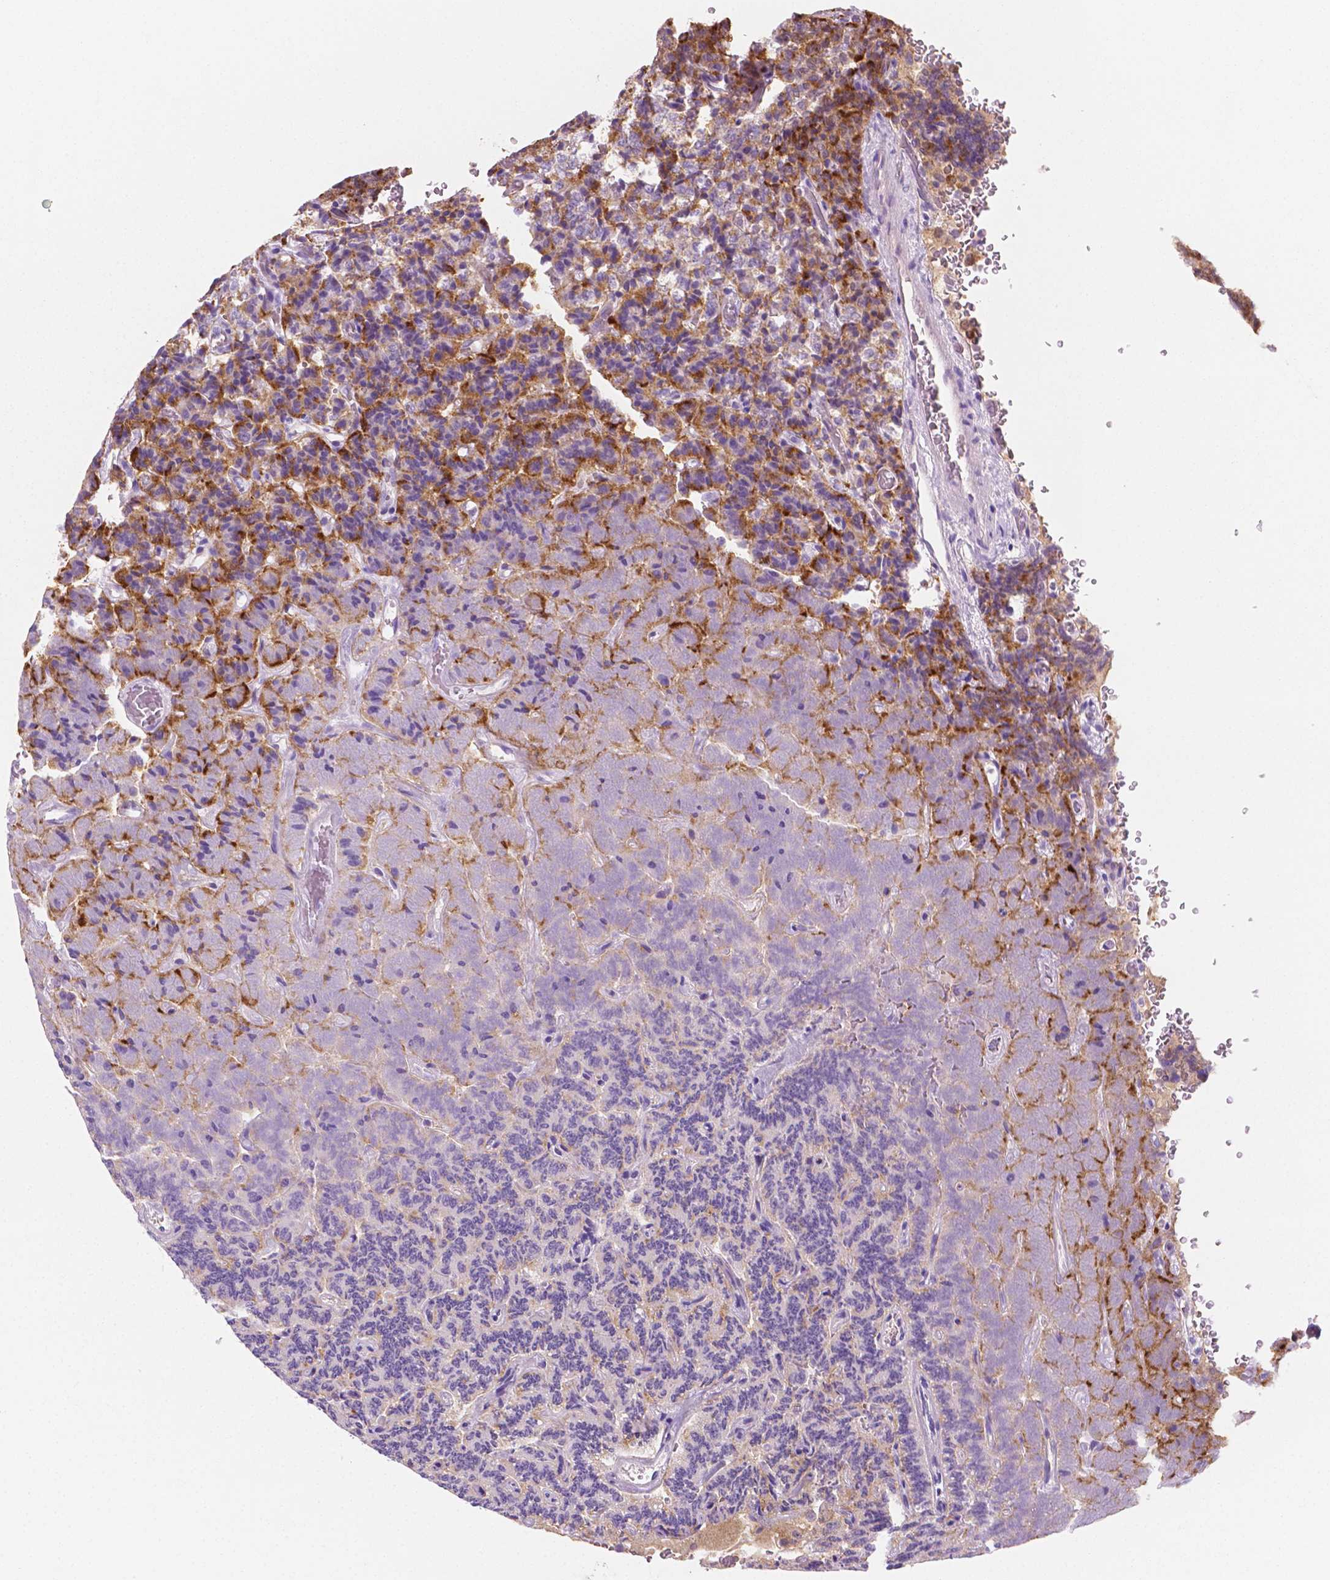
{"staining": {"intensity": "moderate", "quantity": "25%-75%", "location": "cytoplasmic/membranous"}, "tissue": "carcinoid", "cell_type": "Tumor cells", "image_type": "cancer", "snomed": [{"axis": "morphology", "description": "Carcinoid, malignant, NOS"}, {"axis": "topography", "description": "Pancreas"}], "caption": "This image displays immunohistochemistry staining of carcinoid, with medium moderate cytoplasmic/membranous staining in approximately 25%-75% of tumor cells.", "gene": "EPPK1", "patient": {"sex": "male", "age": 36}}